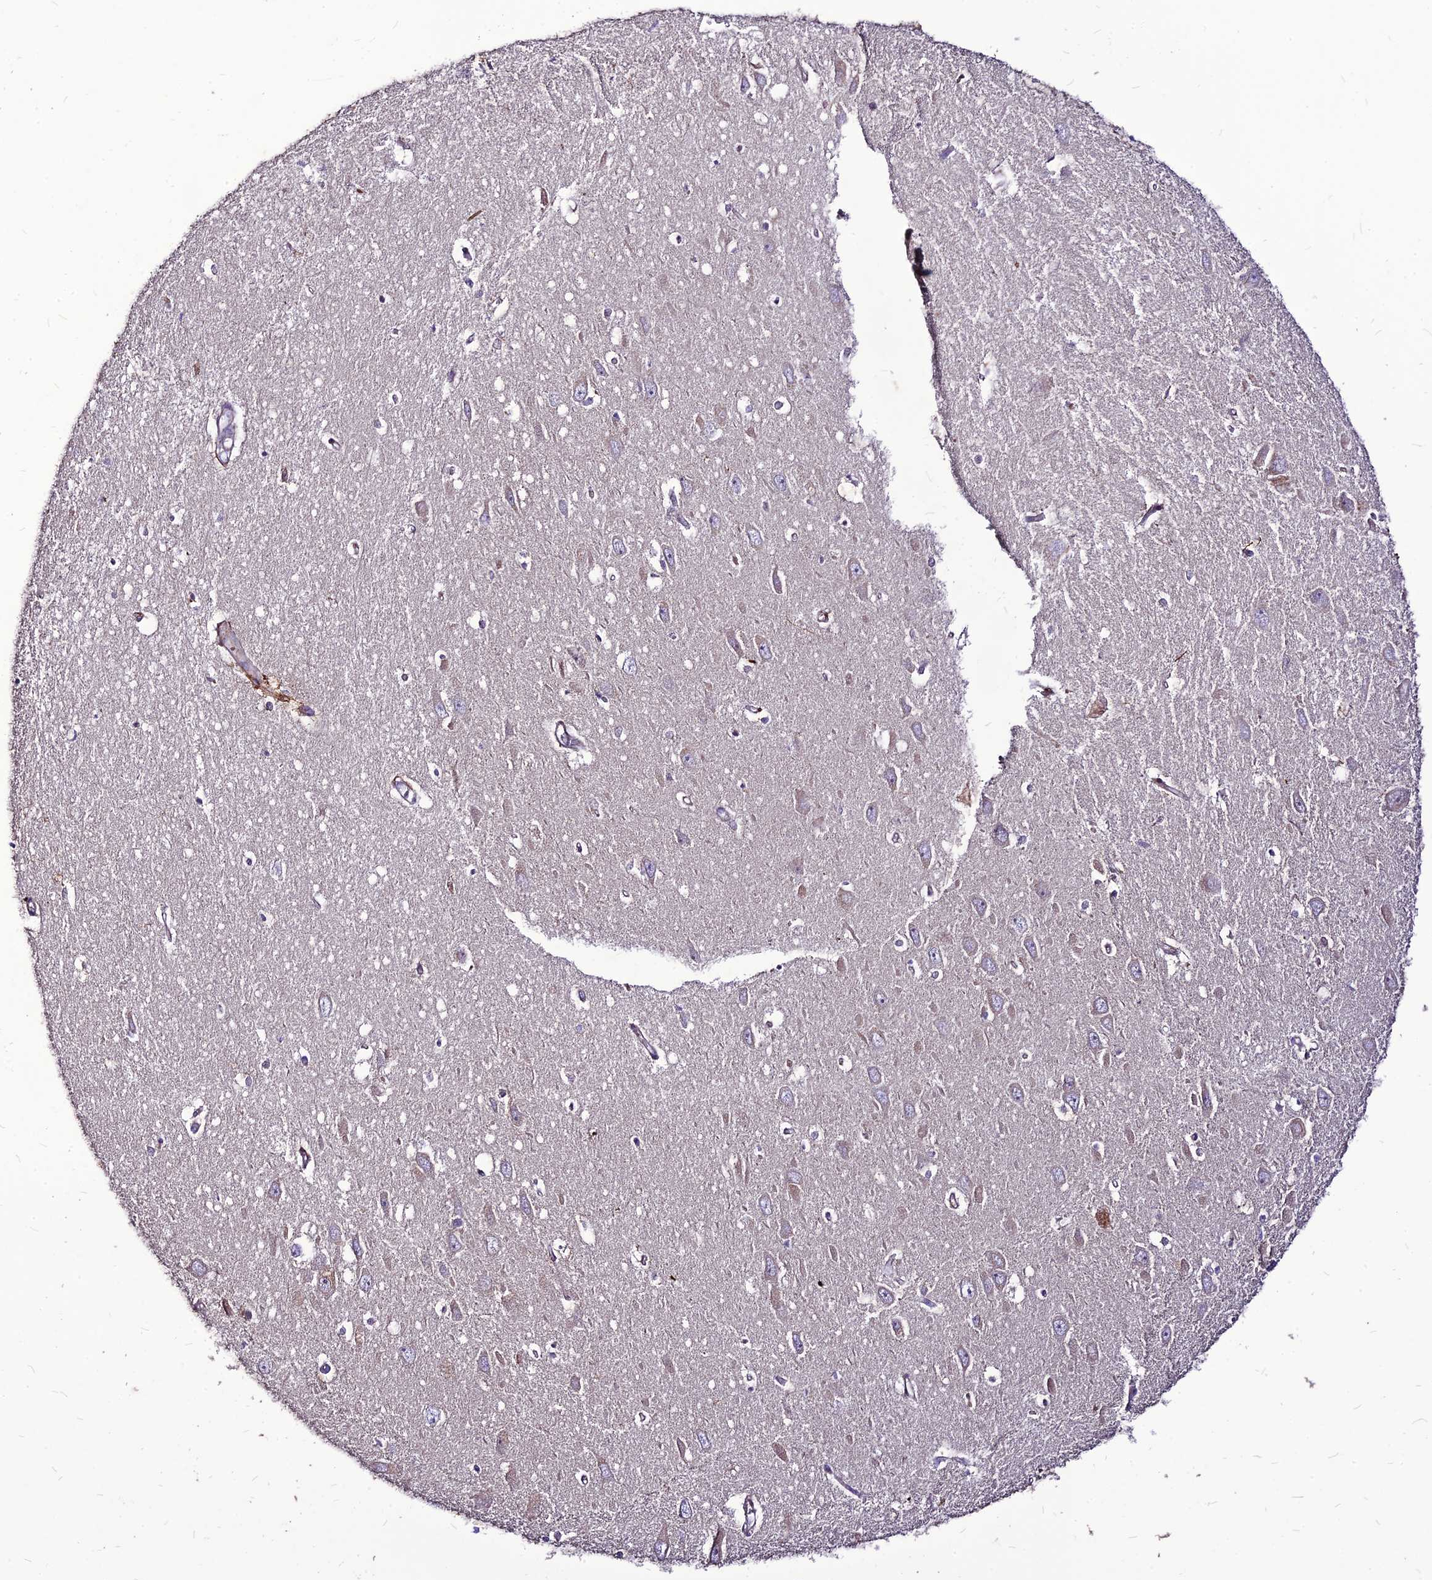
{"staining": {"intensity": "strong", "quantity": "<25%", "location": "cytoplasmic/membranous"}, "tissue": "hippocampus", "cell_type": "Glial cells", "image_type": "normal", "snomed": [{"axis": "morphology", "description": "Normal tissue, NOS"}, {"axis": "topography", "description": "Hippocampus"}], "caption": "This photomicrograph reveals immunohistochemistry (IHC) staining of unremarkable human hippocampus, with medium strong cytoplasmic/membranous expression in about <25% of glial cells.", "gene": "RIMOC1", "patient": {"sex": "female", "age": 64}}